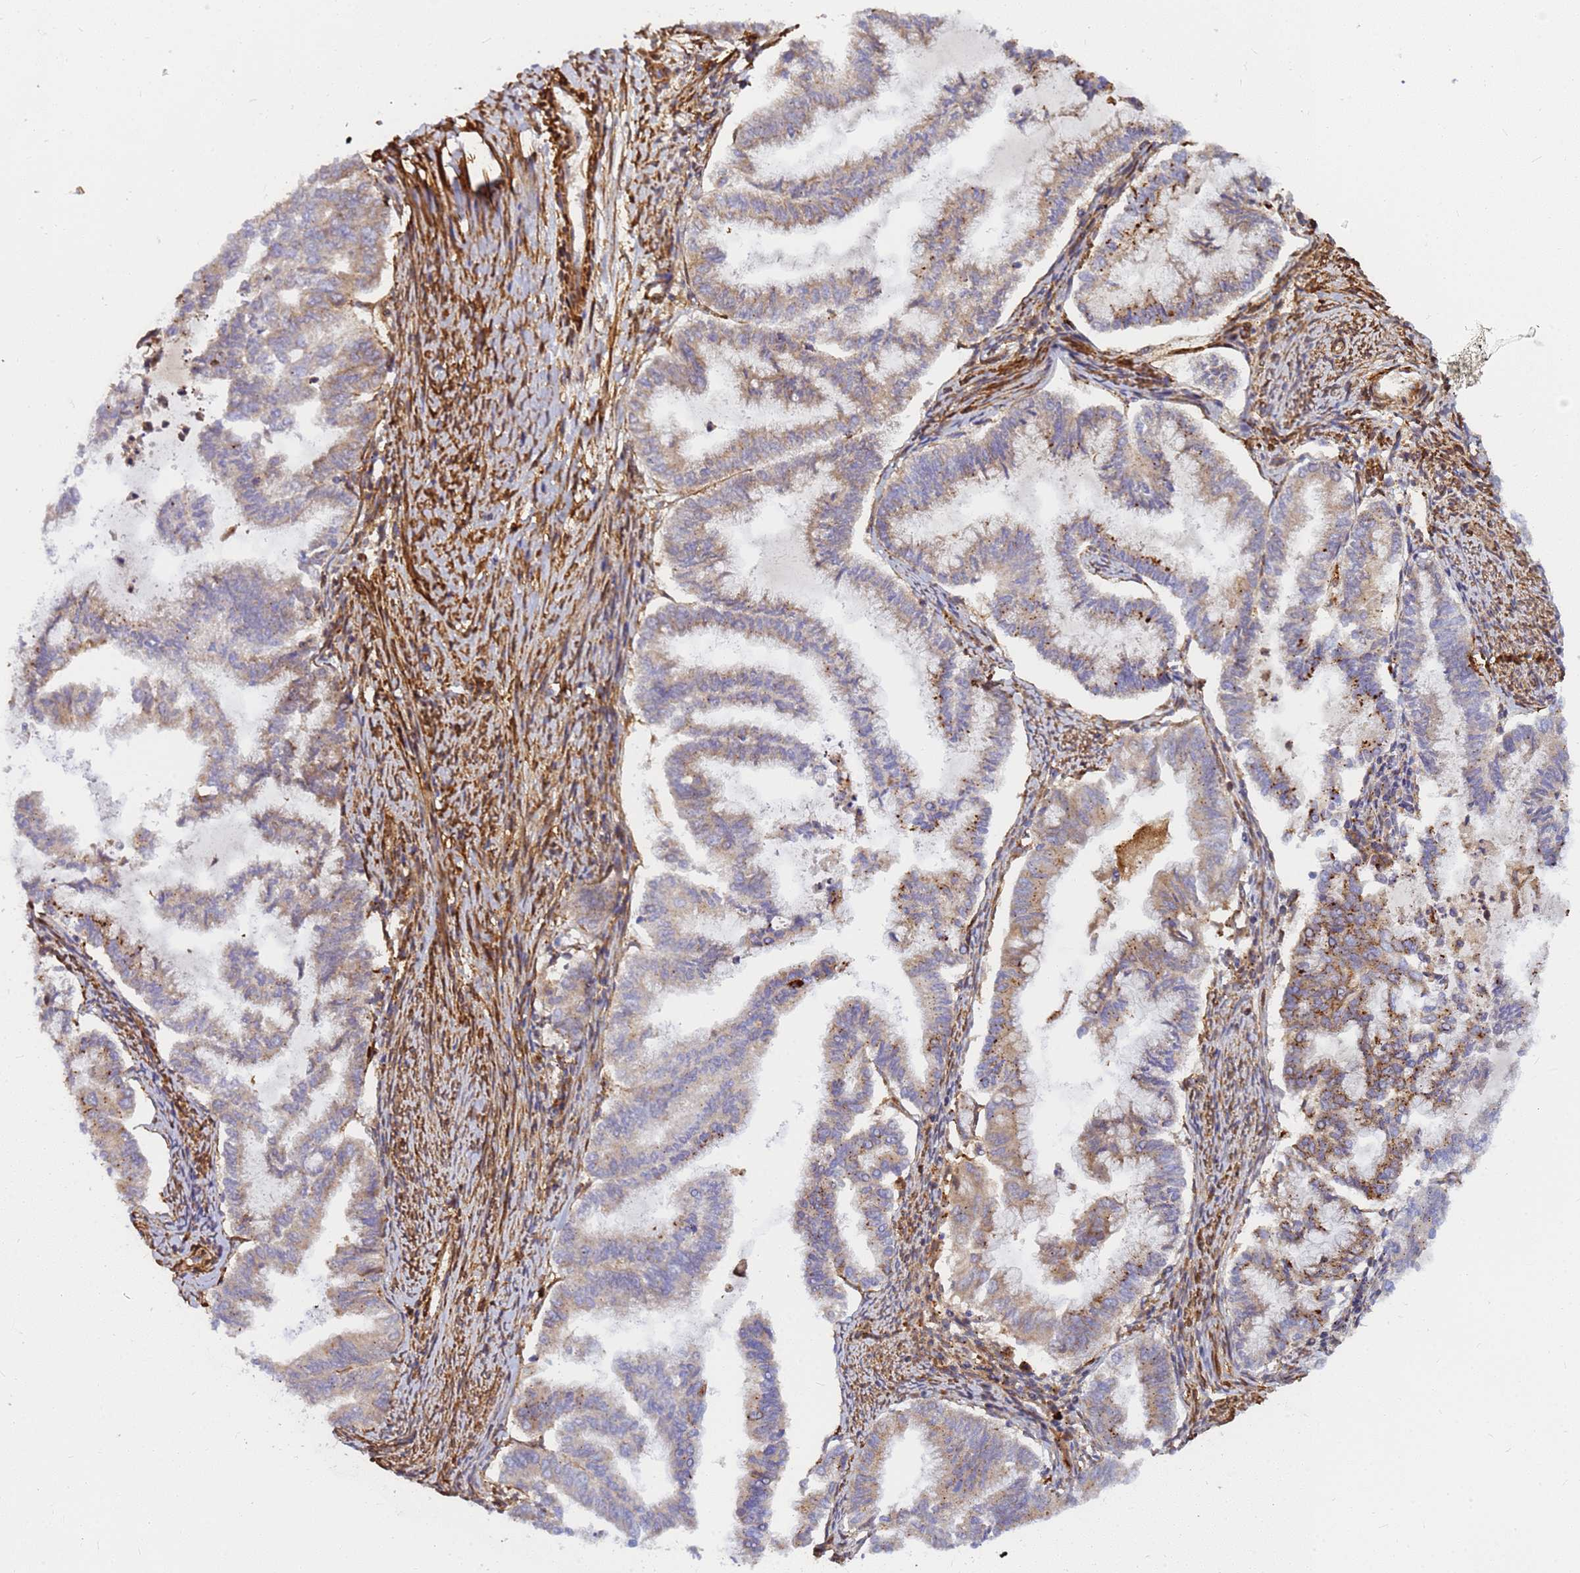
{"staining": {"intensity": "weak", "quantity": "25%-75%", "location": "cytoplasmic/membranous"}, "tissue": "endometrial cancer", "cell_type": "Tumor cells", "image_type": "cancer", "snomed": [{"axis": "morphology", "description": "Adenocarcinoma, NOS"}, {"axis": "topography", "description": "Endometrium"}], "caption": "DAB (3,3'-diaminobenzidine) immunohistochemical staining of human endometrial cancer (adenocarcinoma) reveals weak cytoplasmic/membranous protein expression in approximately 25%-75% of tumor cells.", "gene": "C2CD5", "patient": {"sex": "female", "age": 79}}